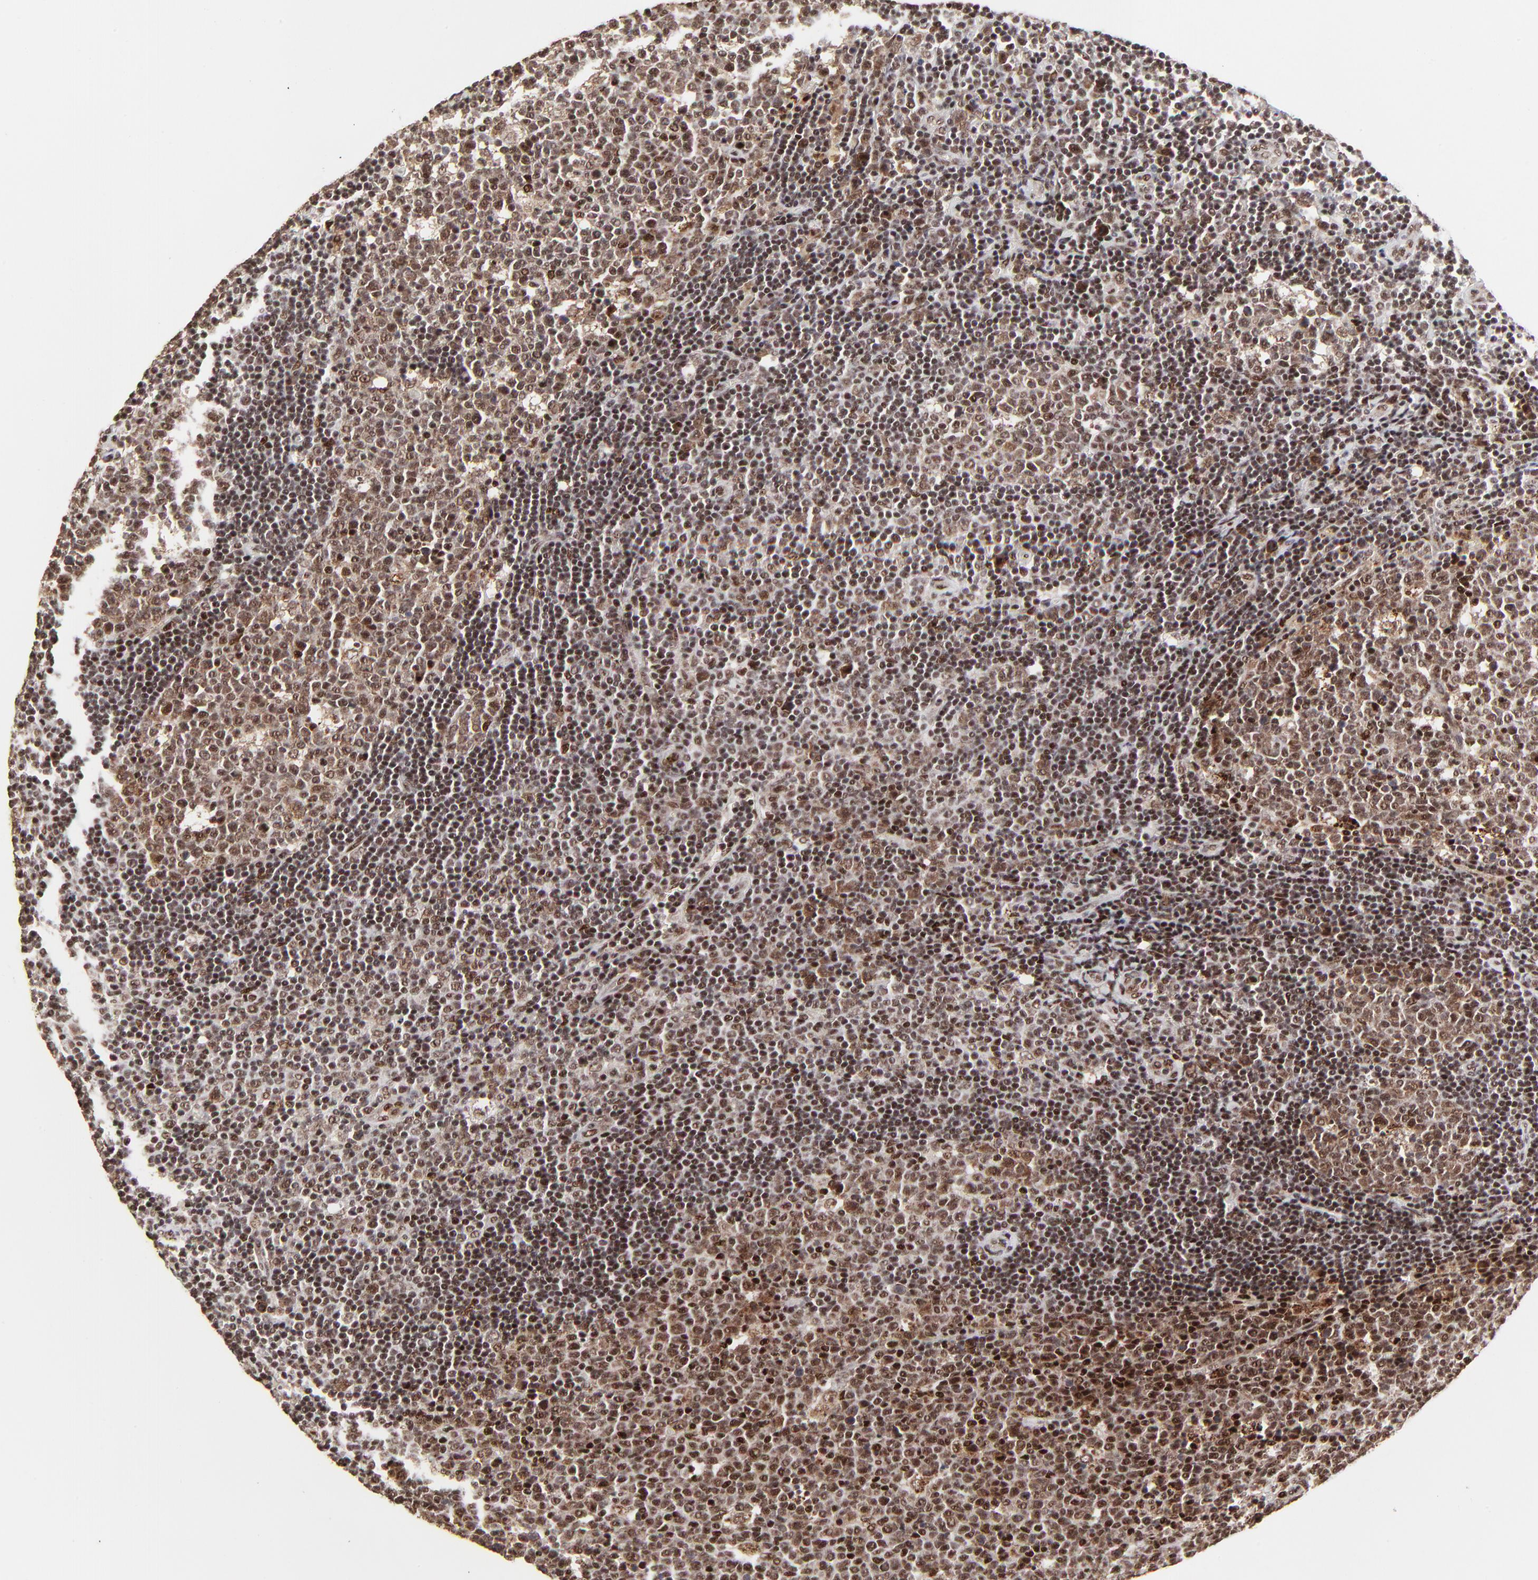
{"staining": {"intensity": "moderate", "quantity": ">75%", "location": "nuclear"}, "tissue": "lymph node", "cell_type": "Germinal center cells", "image_type": "normal", "snomed": [{"axis": "morphology", "description": "Normal tissue, NOS"}, {"axis": "topography", "description": "Lymph node"}, {"axis": "topography", "description": "Salivary gland"}], "caption": "Immunohistochemistry (IHC) micrograph of benign lymph node: human lymph node stained using immunohistochemistry shows medium levels of moderate protein expression localized specifically in the nuclear of germinal center cells, appearing as a nuclear brown color.", "gene": "RBM22", "patient": {"sex": "male", "age": 8}}